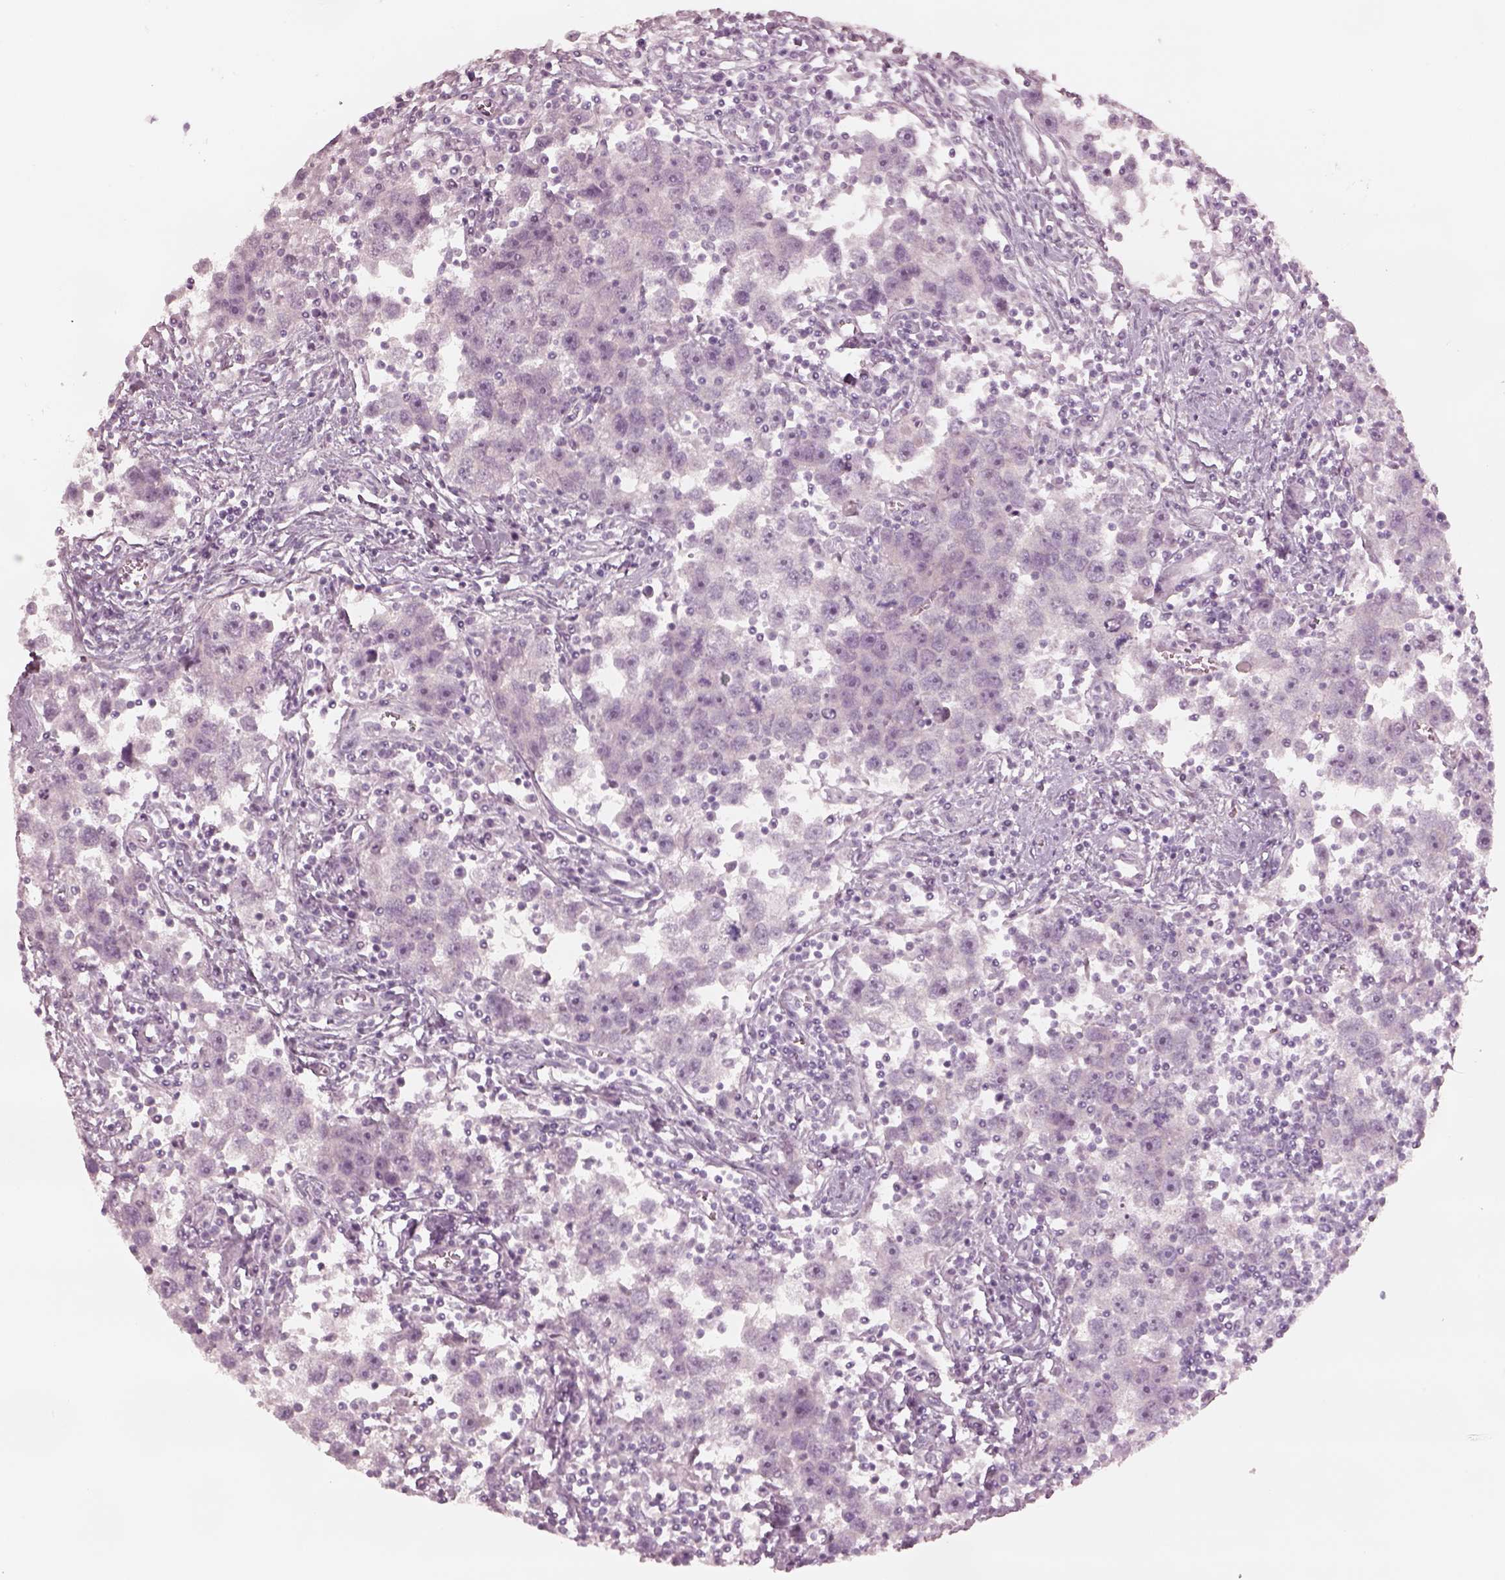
{"staining": {"intensity": "negative", "quantity": "none", "location": "none"}, "tissue": "testis cancer", "cell_type": "Tumor cells", "image_type": "cancer", "snomed": [{"axis": "morphology", "description": "Seminoma, NOS"}, {"axis": "topography", "description": "Testis"}], "caption": "This is a image of immunohistochemistry staining of seminoma (testis), which shows no expression in tumor cells.", "gene": "PON3", "patient": {"sex": "male", "age": 30}}